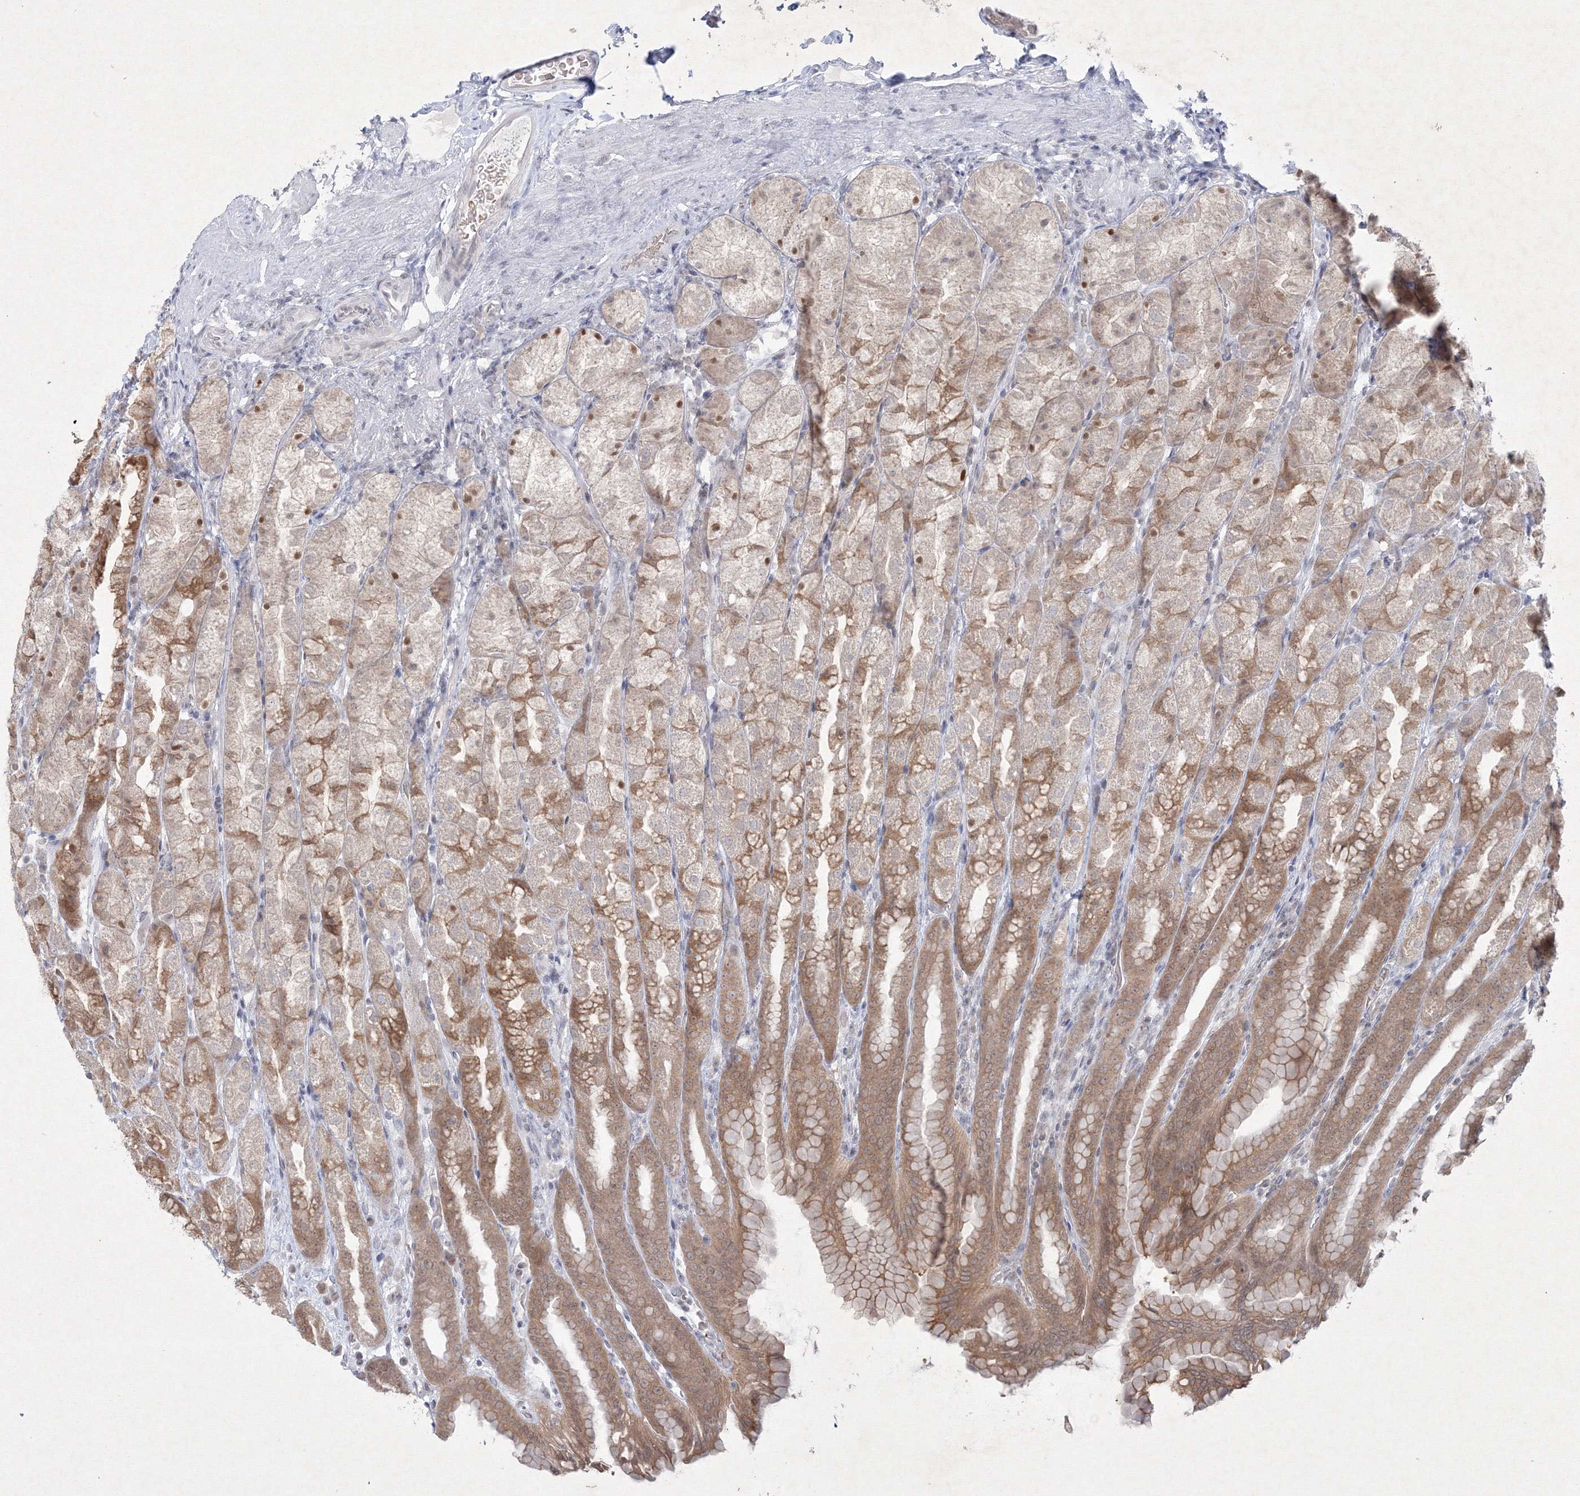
{"staining": {"intensity": "moderate", "quantity": "25%-75%", "location": "cytoplasmic/membranous"}, "tissue": "stomach", "cell_type": "Glandular cells", "image_type": "normal", "snomed": [{"axis": "morphology", "description": "Normal tissue, NOS"}, {"axis": "topography", "description": "Stomach, upper"}], "caption": "Brown immunohistochemical staining in unremarkable stomach displays moderate cytoplasmic/membranous expression in approximately 25%-75% of glandular cells. (Brightfield microscopy of DAB IHC at high magnification).", "gene": "NXPE3", "patient": {"sex": "male", "age": 68}}